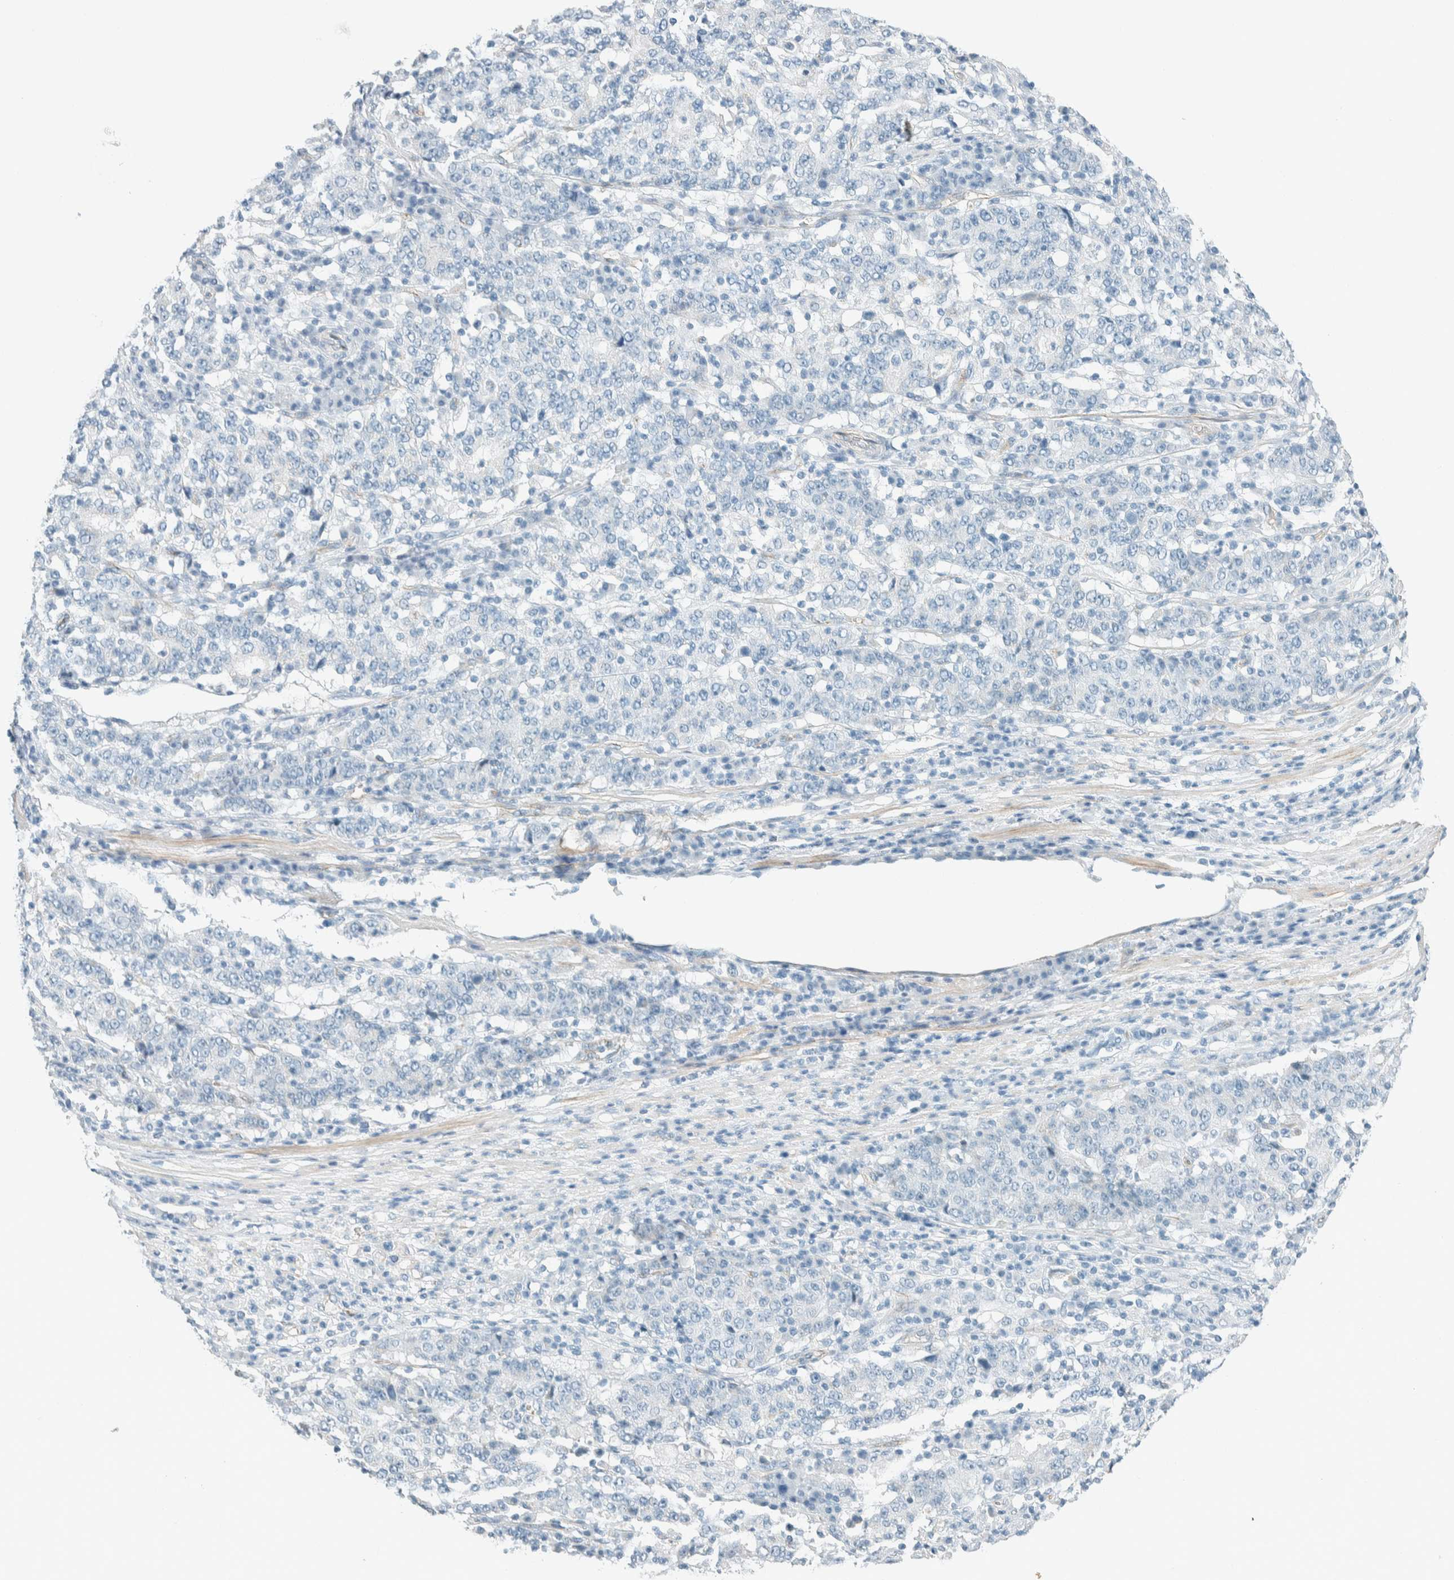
{"staining": {"intensity": "negative", "quantity": "none", "location": "none"}, "tissue": "stomach cancer", "cell_type": "Tumor cells", "image_type": "cancer", "snomed": [{"axis": "morphology", "description": "Adenocarcinoma, NOS"}, {"axis": "topography", "description": "Stomach"}], "caption": "IHC histopathology image of human adenocarcinoma (stomach) stained for a protein (brown), which shows no expression in tumor cells.", "gene": "SLFN12", "patient": {"sex": "male", "age": 59}}